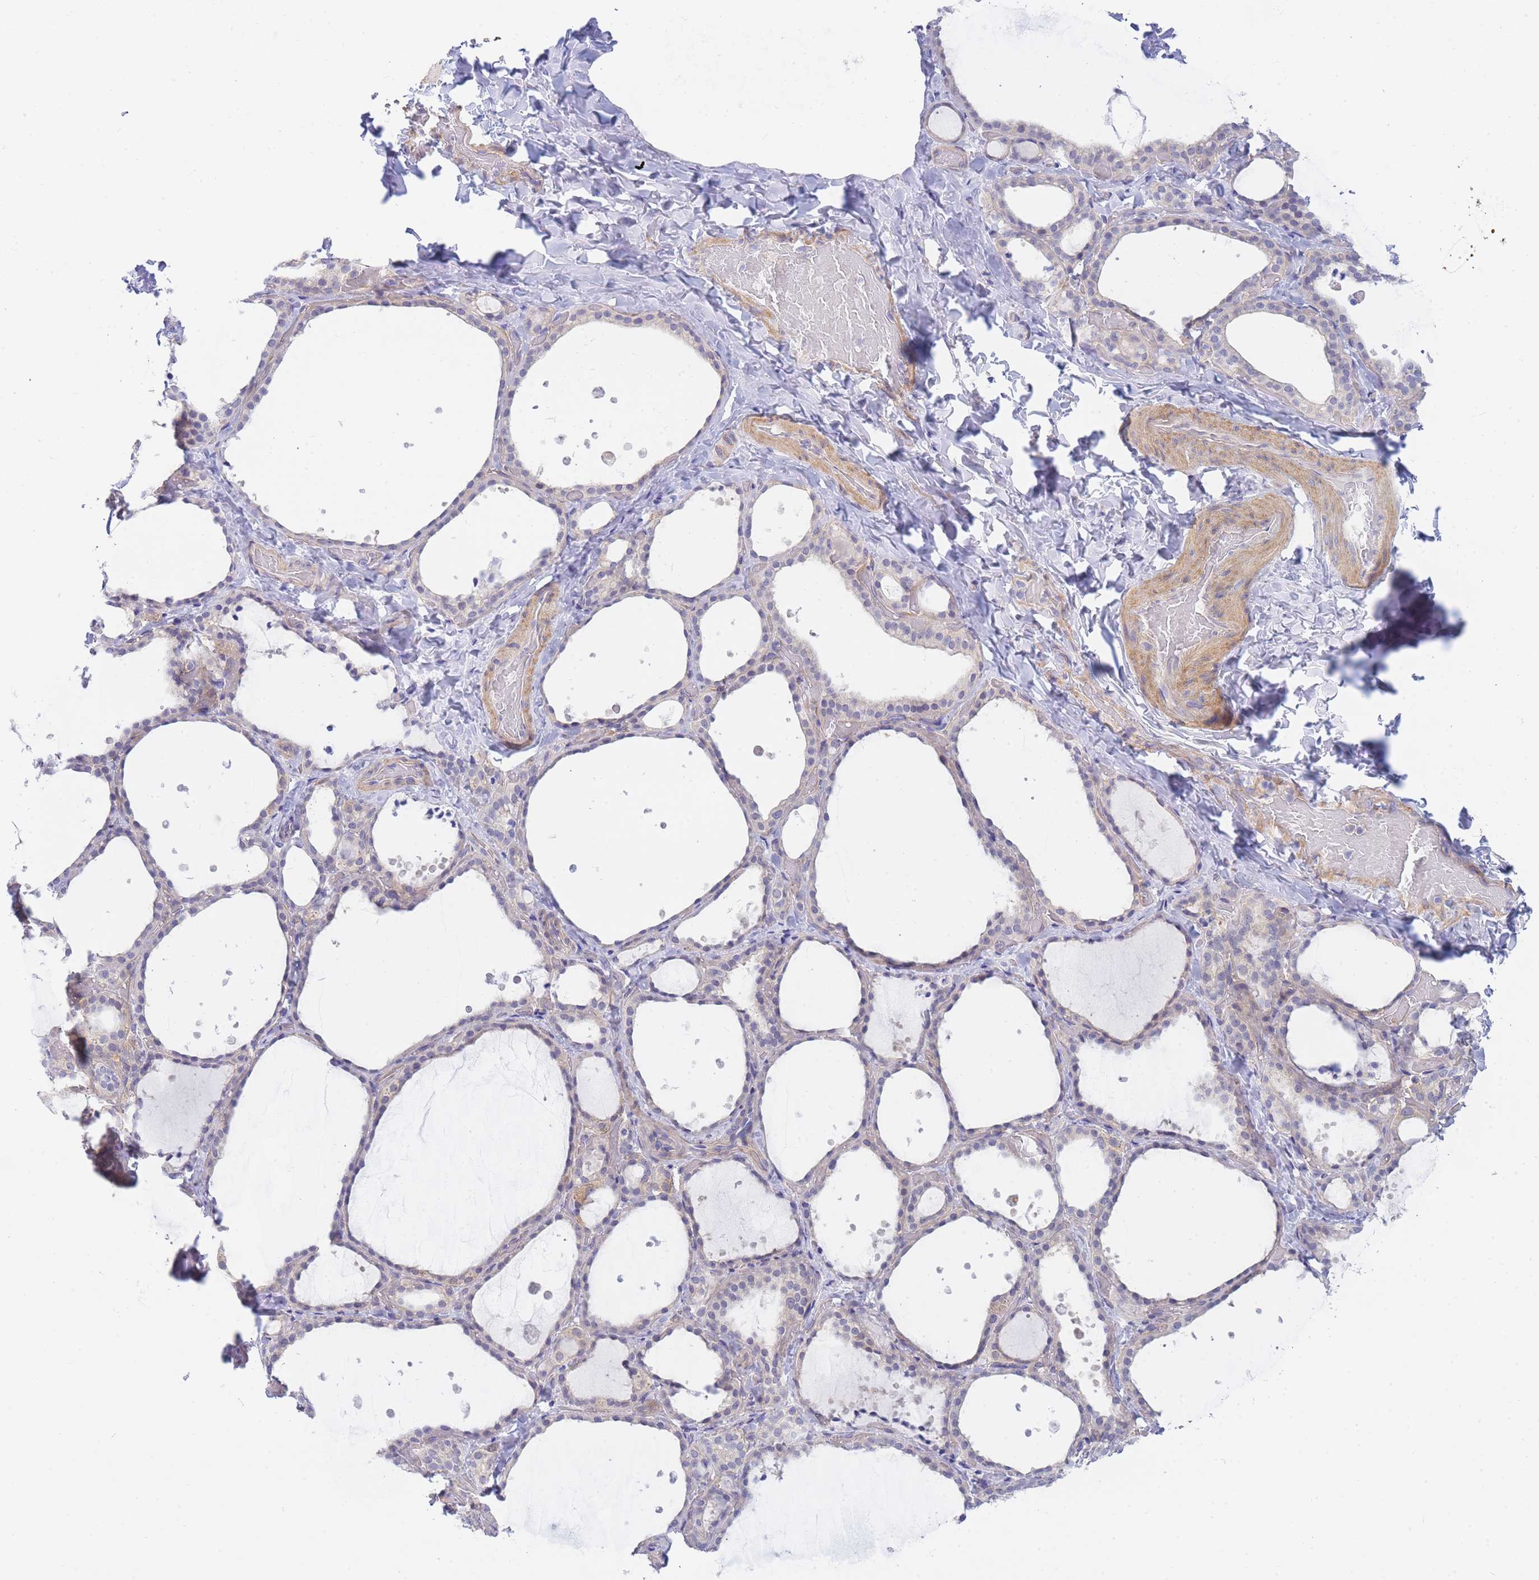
{"staining": {"intensity": "weak", "quantity": "<25%", "location": "cytoplasmic/membranous"}, "tissue": "thyroid gland", "cell_type": "Glandular cells", "image_type": "normal", "snomed": [{"axis": "morphology", "description": "Normal tissue, NOS"}, {"axis": "topography", "description": "Thyroid gland"}], "caption": "Immunohistochemistry of normal thyroid gland shows no staining in glandular cells. The staining is performed using DAB (3,3'-diaminobenzidine) brown chromogen with nuclei counter-stained in using hematoxylin.", "gene": "SUGT1", "patient": {"sex": "female", "age": 44}}